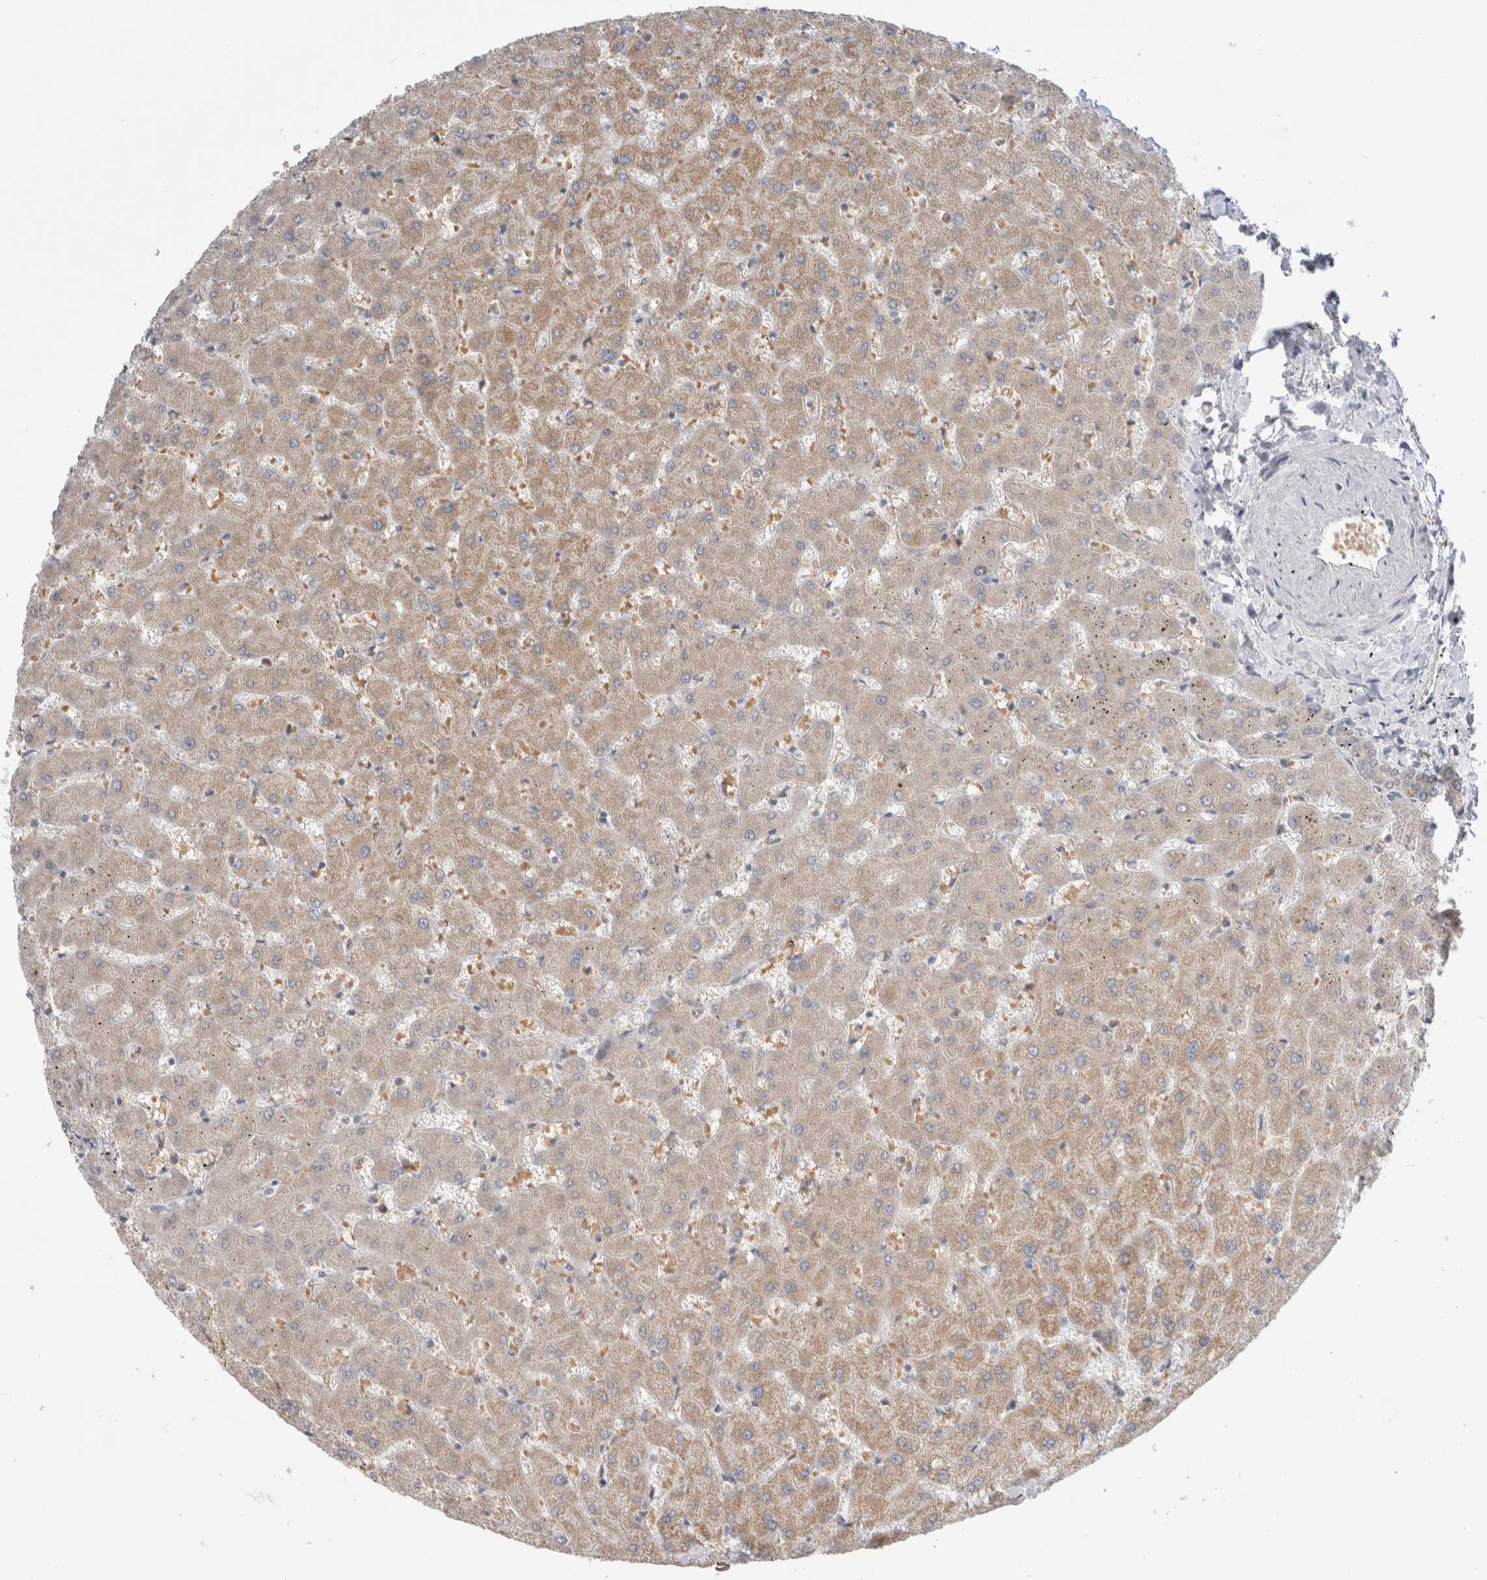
{"staining": {"intensity": "weak", "quantity": "25%-75%", "location": "cytoplasmic/membranous"}, "tissue": "liver", "cell_type": "Cholangiocytes", "image_type": "normal", "snomed": [{"axis": "morphology", "description": "Normal tissue, NOS"}, {"axis": "topography", "description": "Liver"}], "caption": "Brown immunohistochemical staining in normal human liver reveals weak cytoplasmic/membranous positivity in approximately 25%-75% of cholangiocytes.", "gene": "NDOR1", "patient": {"sex": "female", "age": 63}}